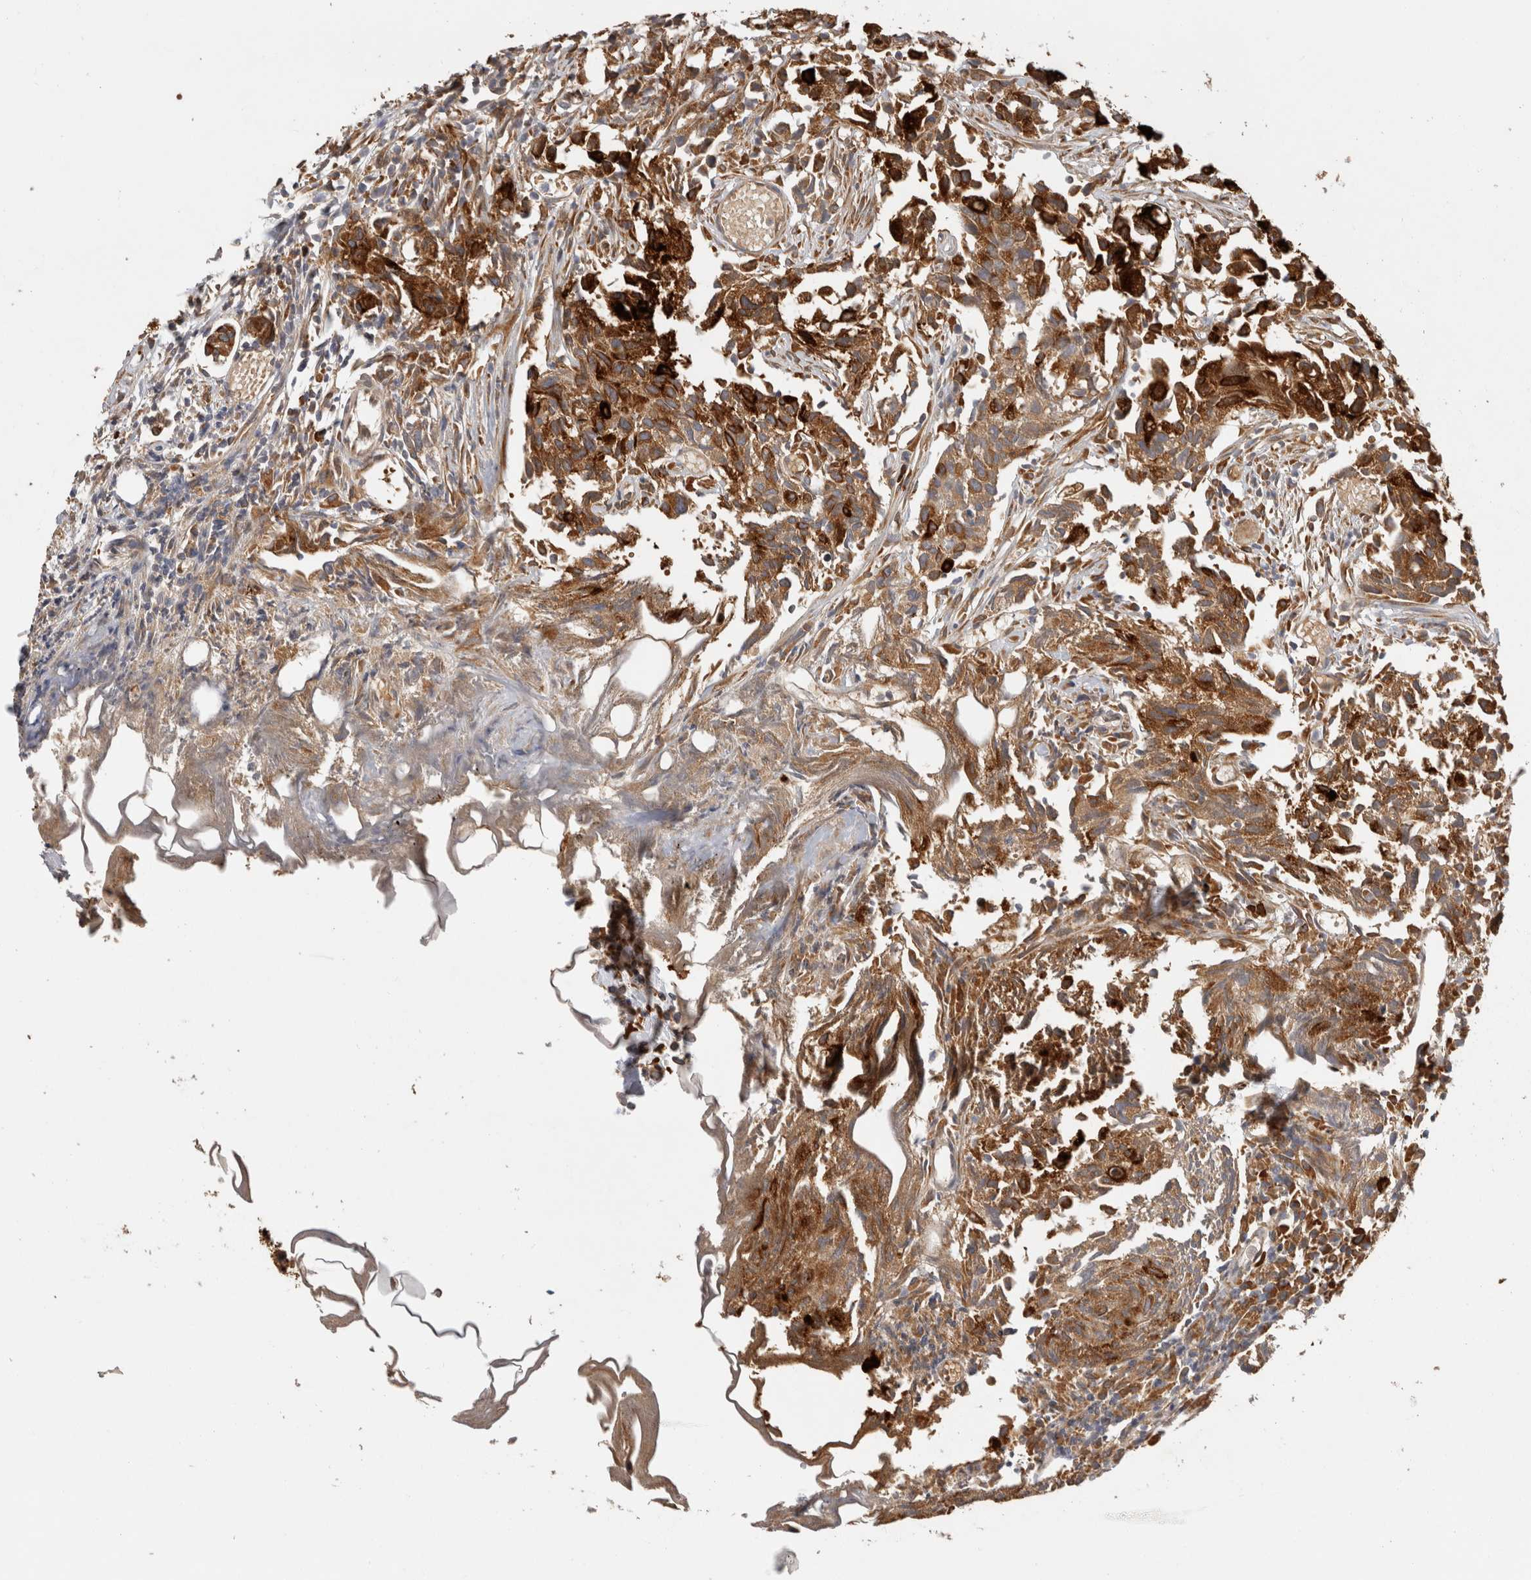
{"staining": {"intensity": "moderate", "quantity": ">75%", "location": "cytoplasmic/membranous"}, "tissue": "urothelial cancer", "cell_type": "Tumor cells", "image_type": "cancer", "snomed": [{"axis": "morphology", "description": "Urothelial carcinoma, High grade"}, {"axis": "topography", "description": "Urinary bladder"}], "caption": "An immunohistochemistry image of neoplastic tissue is shown. Protein staining in brown highlights moderate cytoplasmic/membranous positivity in urothelial cancer within tumor cells.", "gene": "APOL2", "patient": {"sex": "female", "age": 75}}